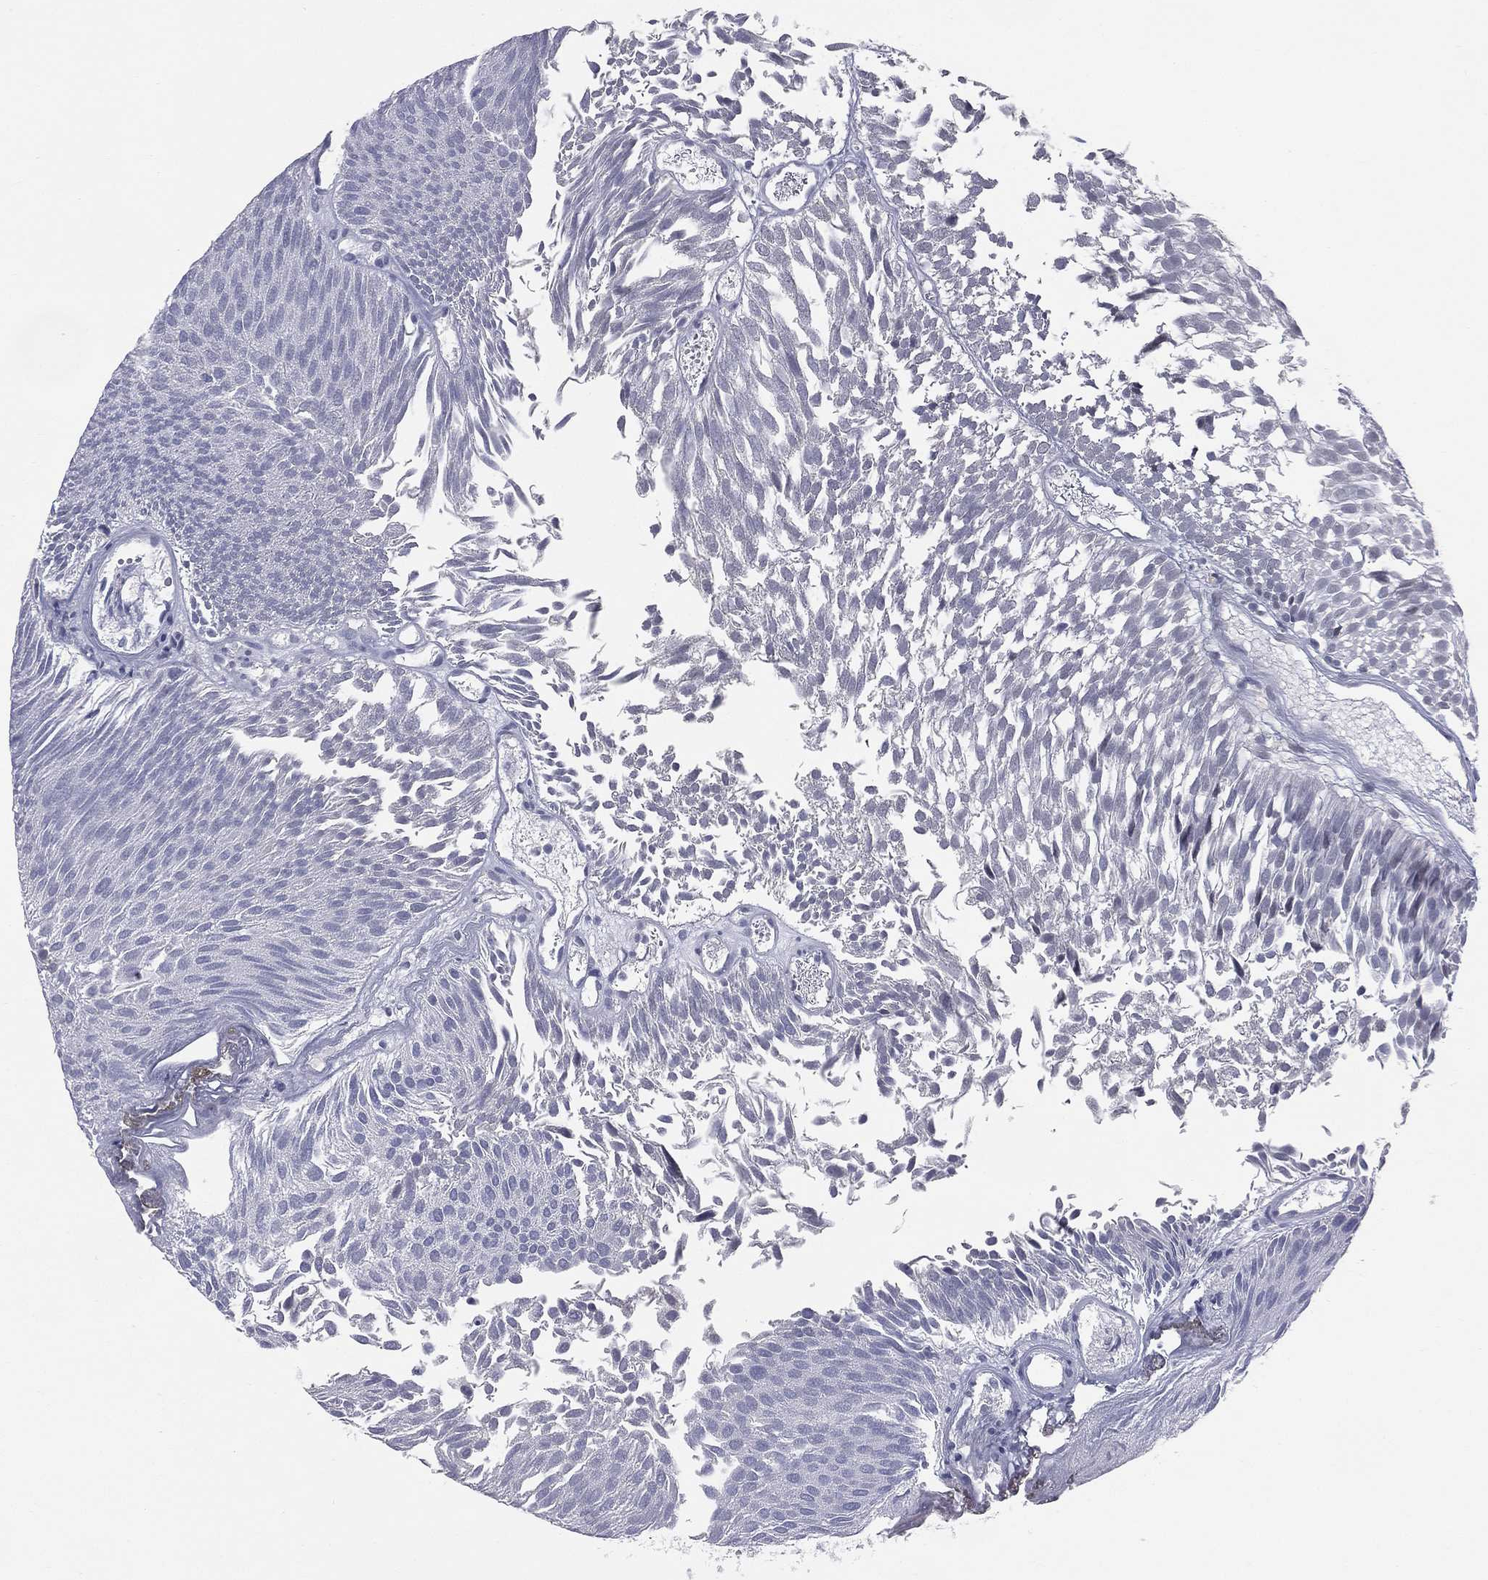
{"staining": {"intensity": "negative", "quantity": "none", "location": "none"}, "tissue": "urothelial cancer", "cell_type": "Tumor cells", "image_type": "cancer", "snomed": [{"axis": "morphology", "description": "Urothelial carcinoma, Low grade"}, {"axis": "topography", "description": "Urinary bladder"}], "caption": "This is an IHC micrograph of human low-grade urothelial carcinoma. There is no staining in tumor cells.", "gene": "DMKN", "patient": {"sex": "male", "age": 52}}